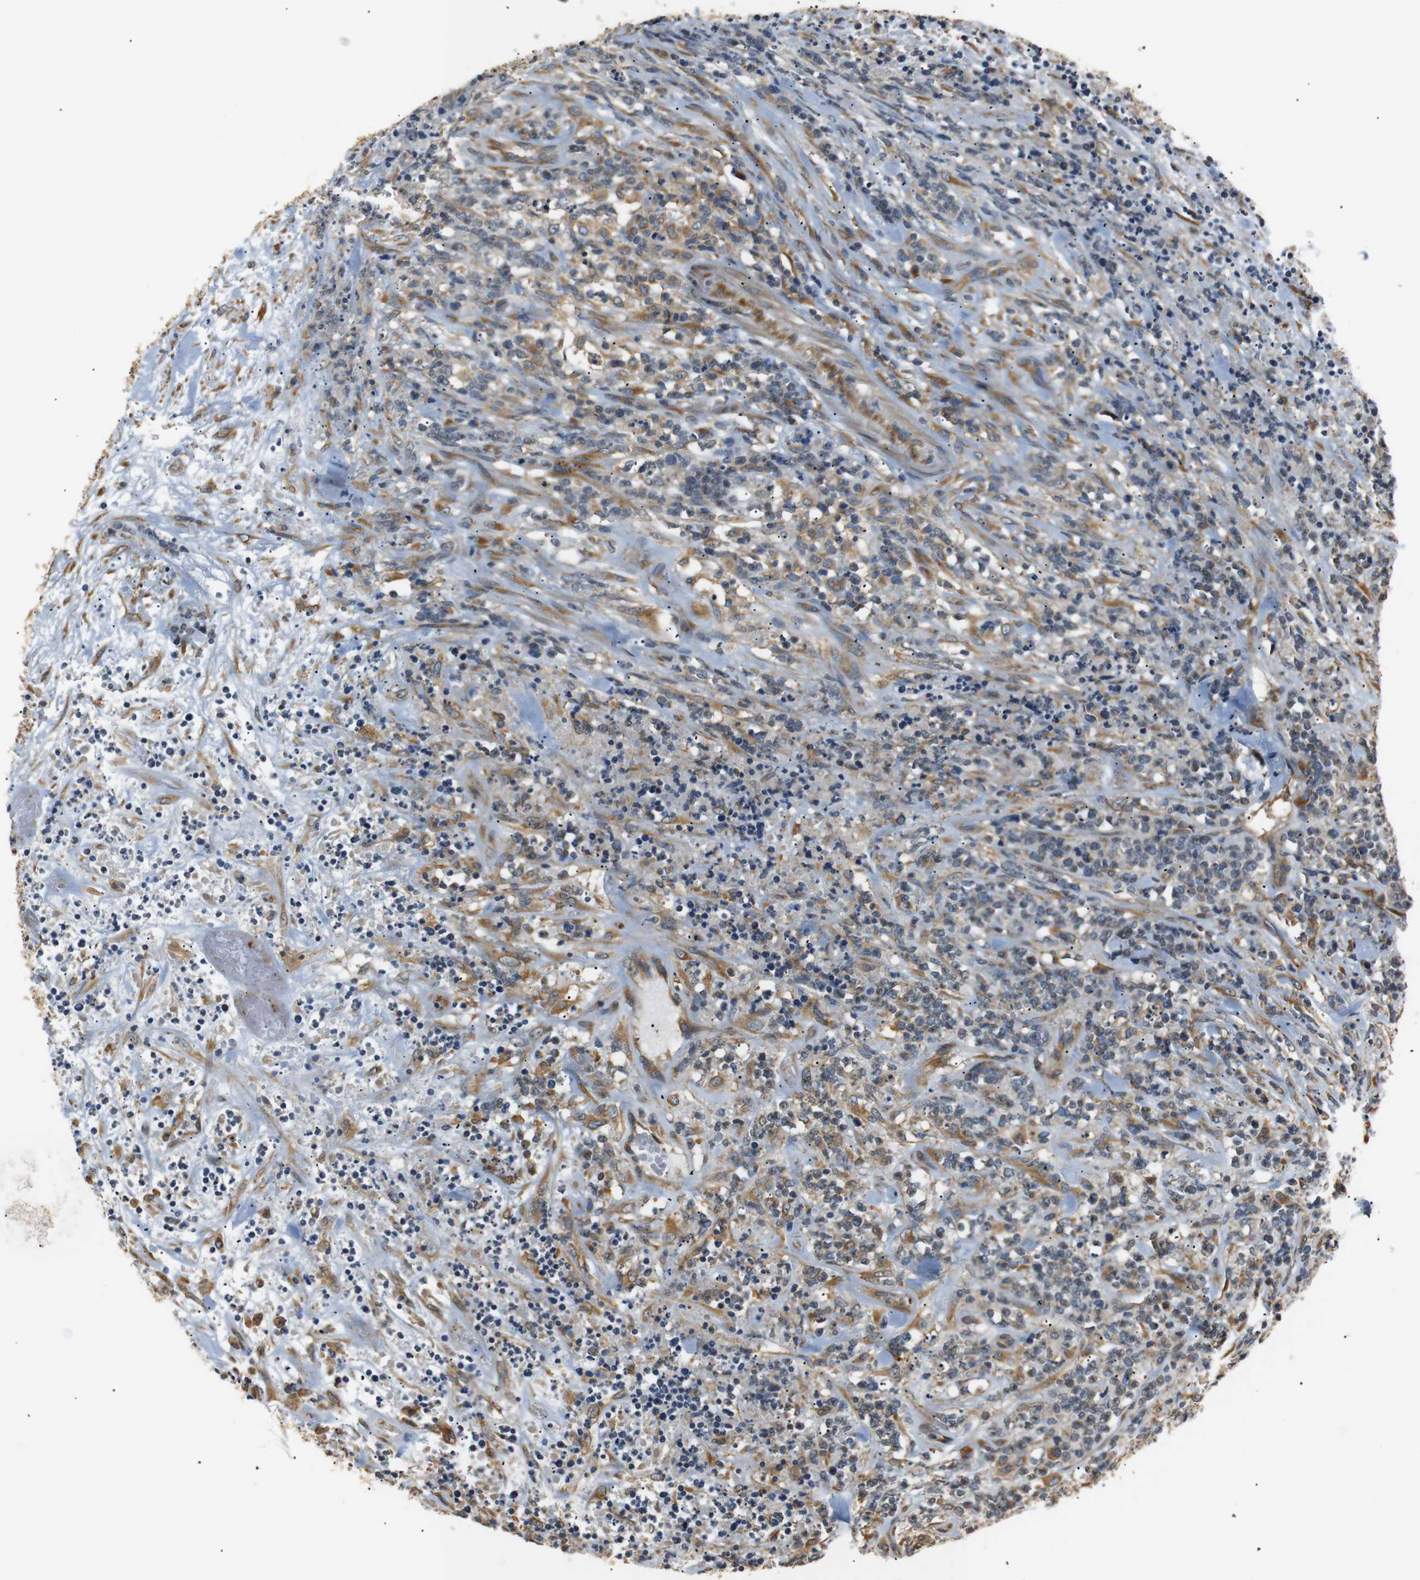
{"staining": {"intensity": "moderate", "quantity": "25%-75%", "location": "cytoplasmic/membranous"}, "tissue": "lymphoma", "cell_type": "Tumor cells", "image_type": "cancer", "snomed": [{"axis": "morphology", "description": "Malignant lymphoma, non-Hodgkin's type, High grade"}, {"axis": "topography", "description": "Soft tissue"}], "caption": "Human lymphoma stained with a protein marker demonstrates moderate staining in tumor cells.", "gene": "TMED2", "patient": {"sex": "male", "age": 18}}